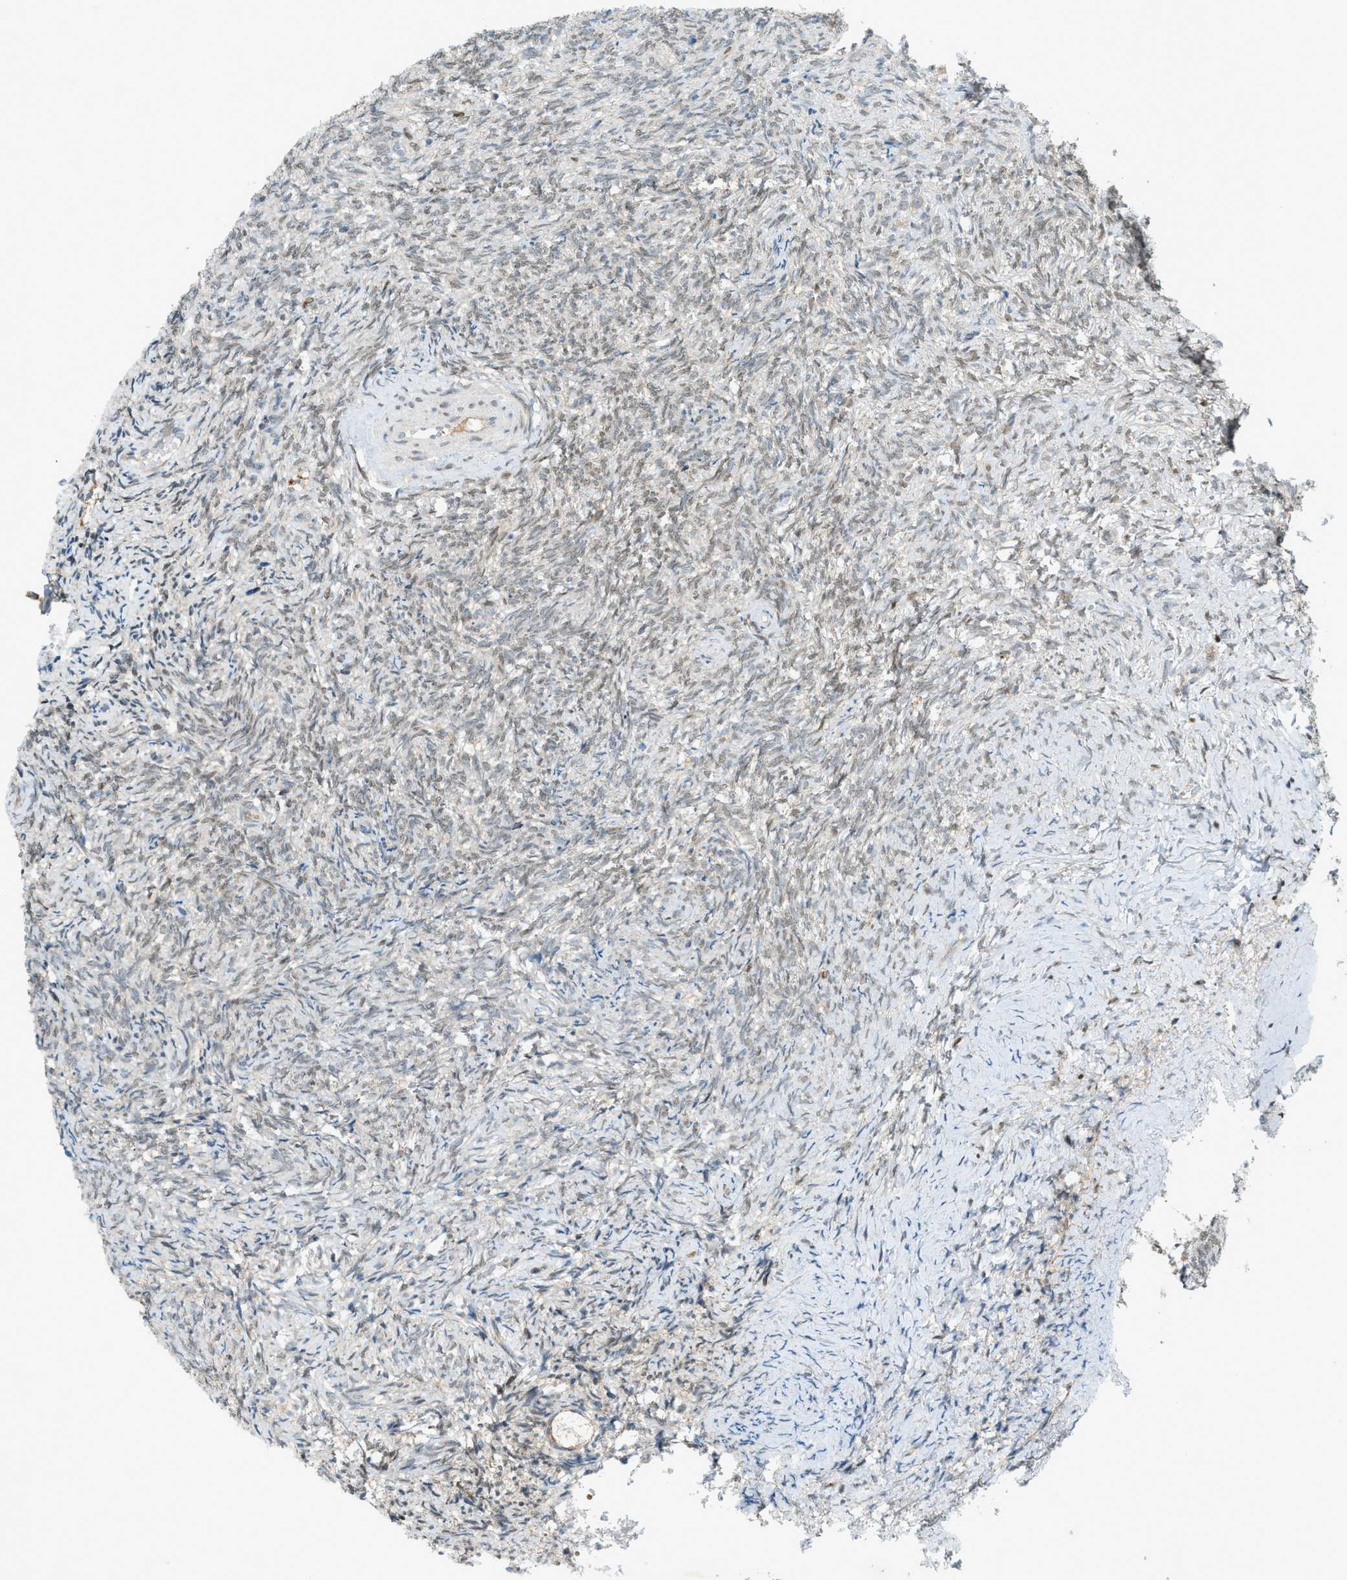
{"staining": {"intensity": "weak", "quantity": "25%-75%", "location": "nuclear"}, "tissue": "ovary", "cell_type": "Ovarian stroma cells", "image_type": "normal", "snomed": [{"axis": "morphology", "description": "Normal tissue, NOS"}, {"axis": "topography", "description": "Ovary"}], "caption": "Immunohistochemical staining of unremarkable ovary exhibits weak nuclear protein positivity in about 25%-75% of ovarian stroma cells.", "gene": "DYRK1A", "patient": {"sex": "female", "age": 41}}